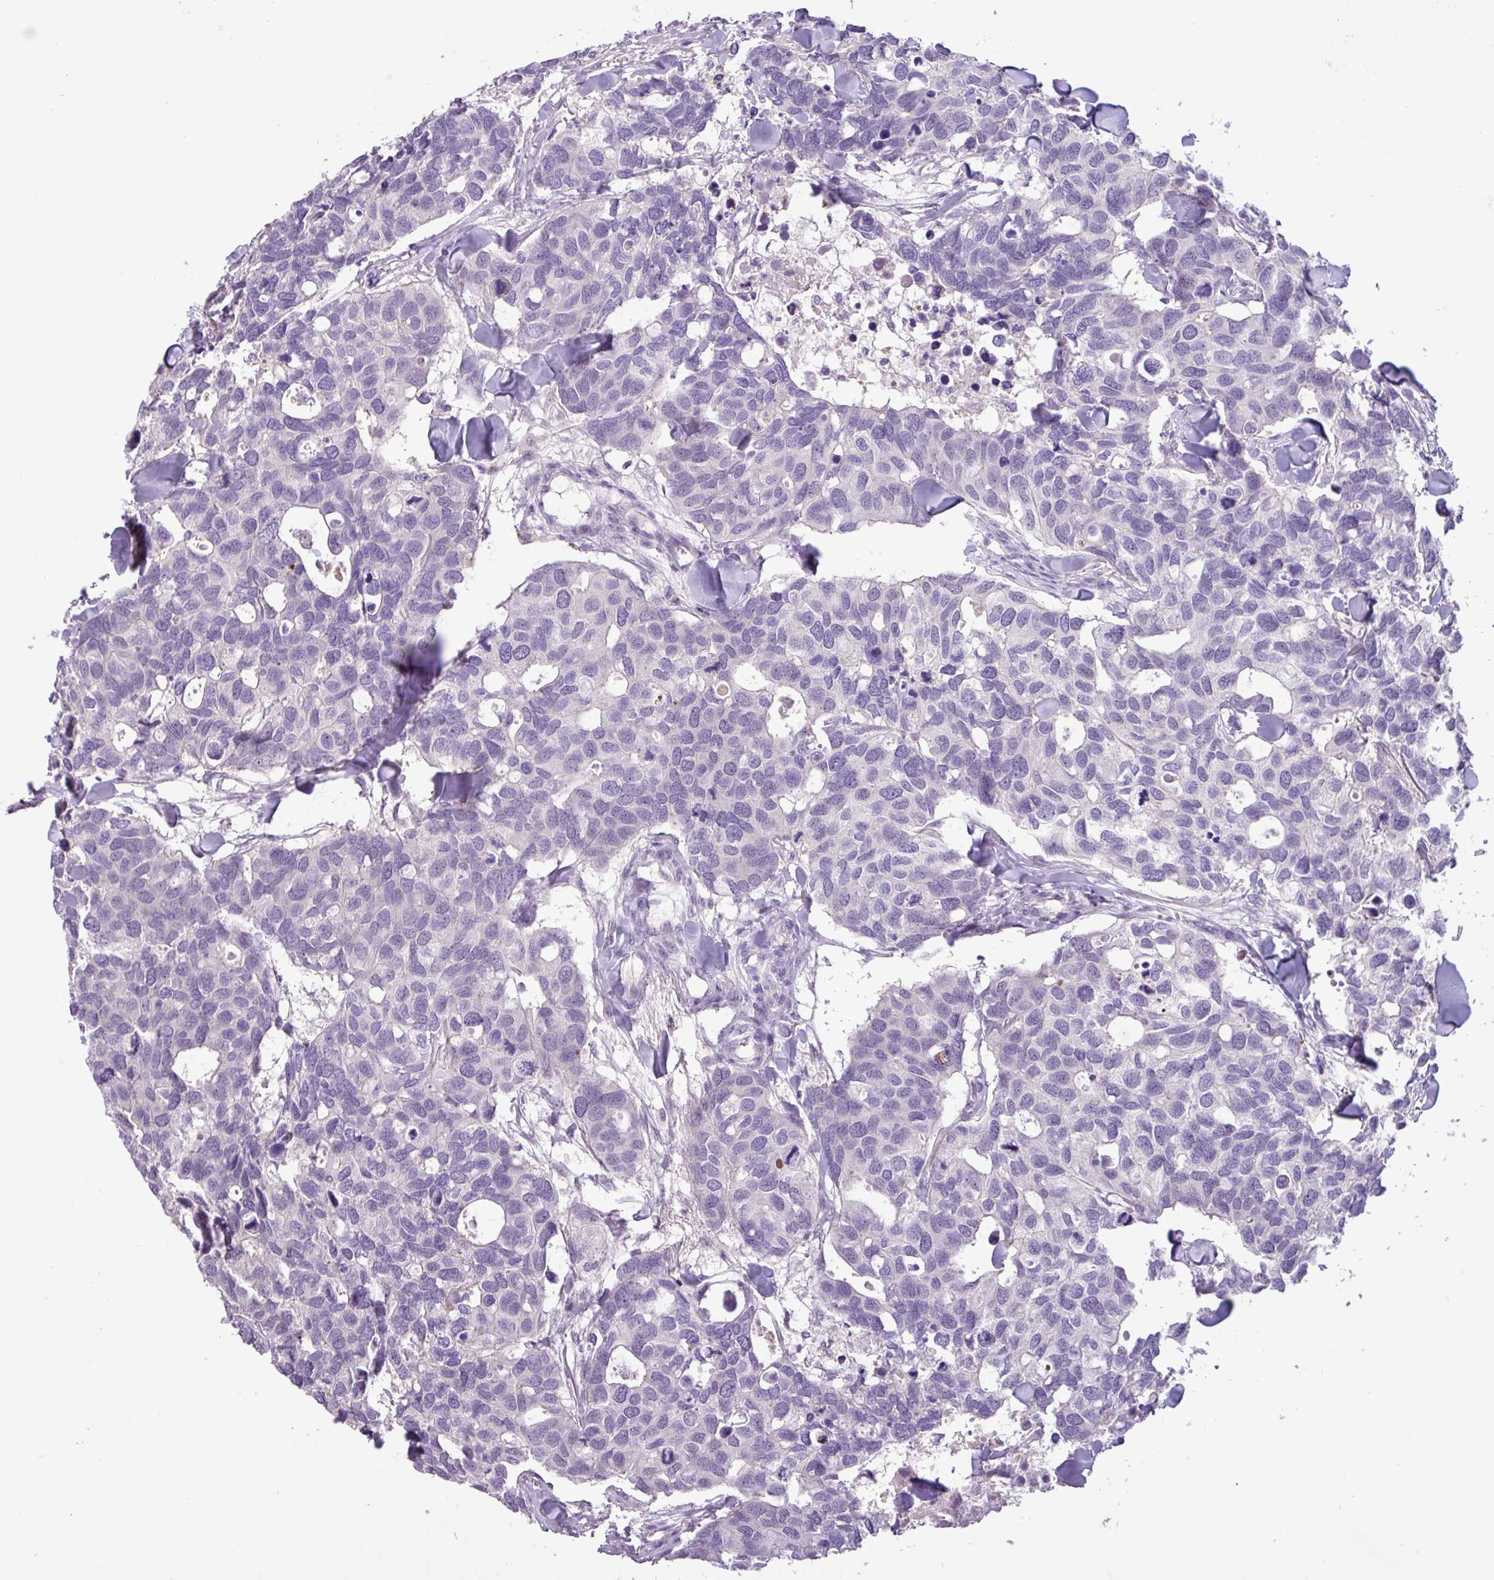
{"staining": {"intensity": "negative", "quantity": "none", "location": "none"}, "tissue": "breast cancer", "cell_type": "Tumor cells", "image_type": "cancer", "snomed": [{"axis": "morphology", "description": "Duct carcinoma"}, {"axis": "topography", "description": "Breast"}], "caption": "Histopathology image shows no protein expression in tumor cells of invasive ductal carcinoma (breast) tissue.", "gene": "PNLDC1", "patient": {"sex": "female", "age": 83}}